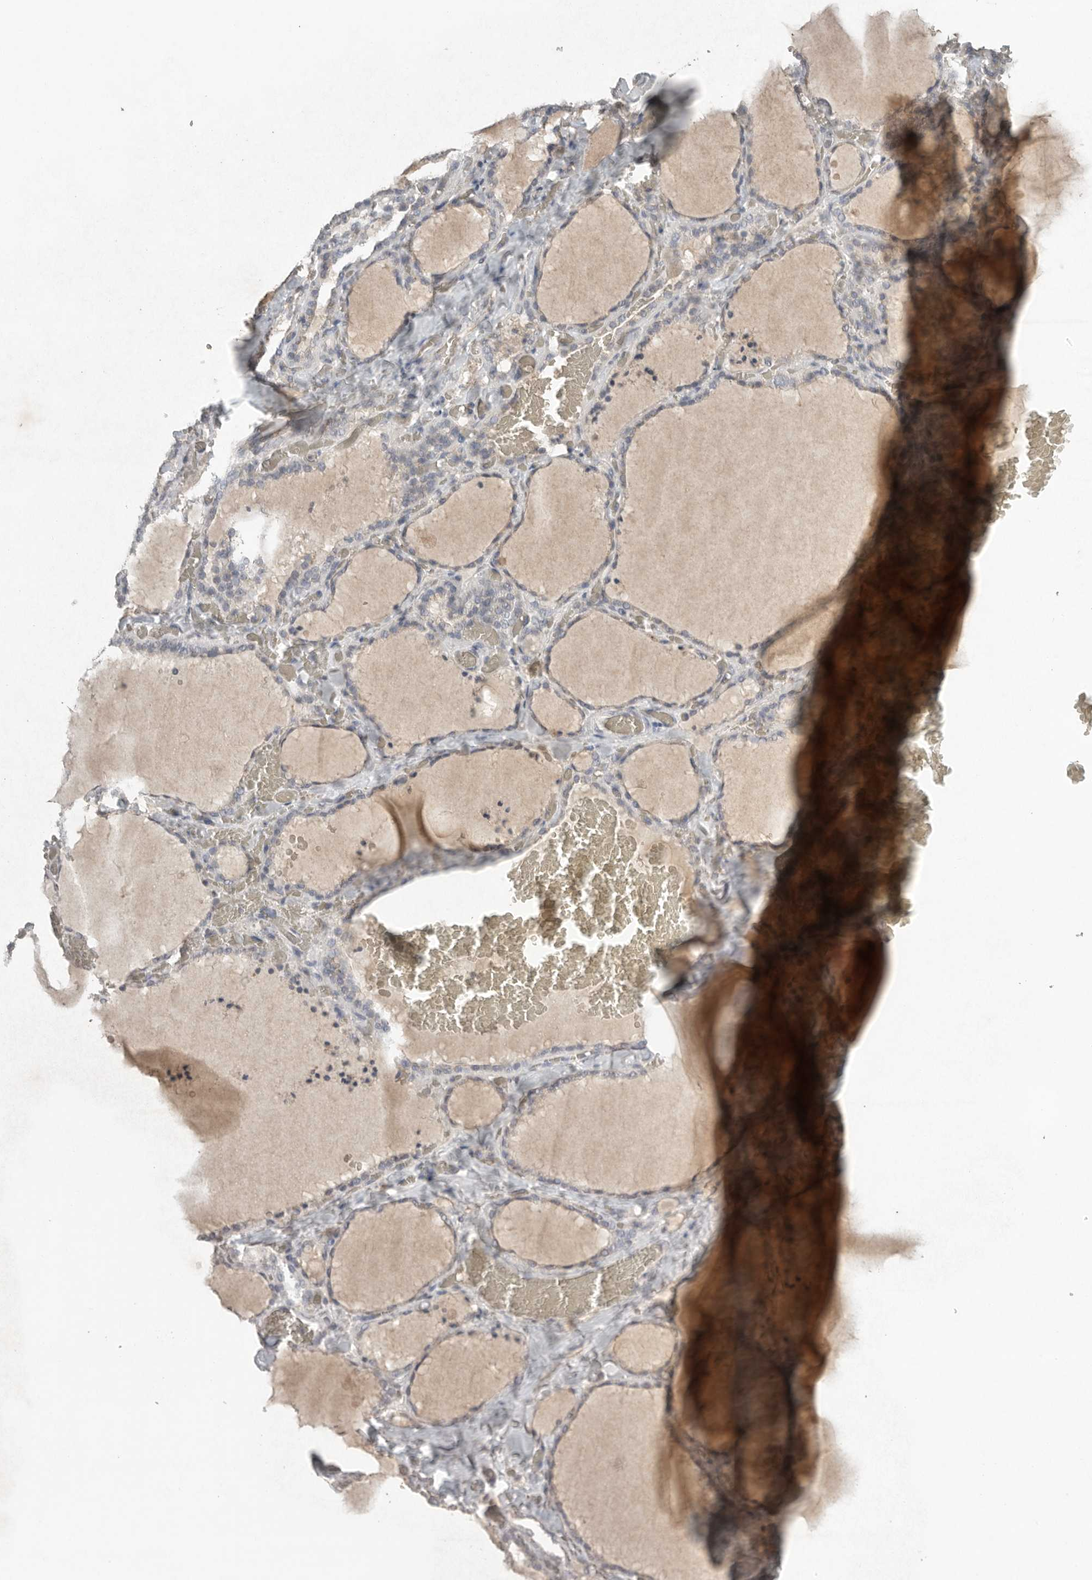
{"staining": {"intensity": "negative", "quantity": "none", "location": "none"}, "tissue": "thyroid gland", "cell_type": "Glandular cells", "image_type": "normal", "snomed": [{"axis": "morphology", "description": "Normal tissue, NOS"}, {"axis": "topography", "description": "Thyroid gland"}], "caption": "The immunohistochemistry (IHC) micrograph has no significant positivity in glandular cells of thyroid gland. (Stains: DAB (3,3'-diaminobenzidine) immunohistochemistry (IHC) with hematoxylin counter stain, Microscopy: brightfield microscopy at high magnification).", "gene": "KLK5", "patient": {"sex": "female", "age": 22}}